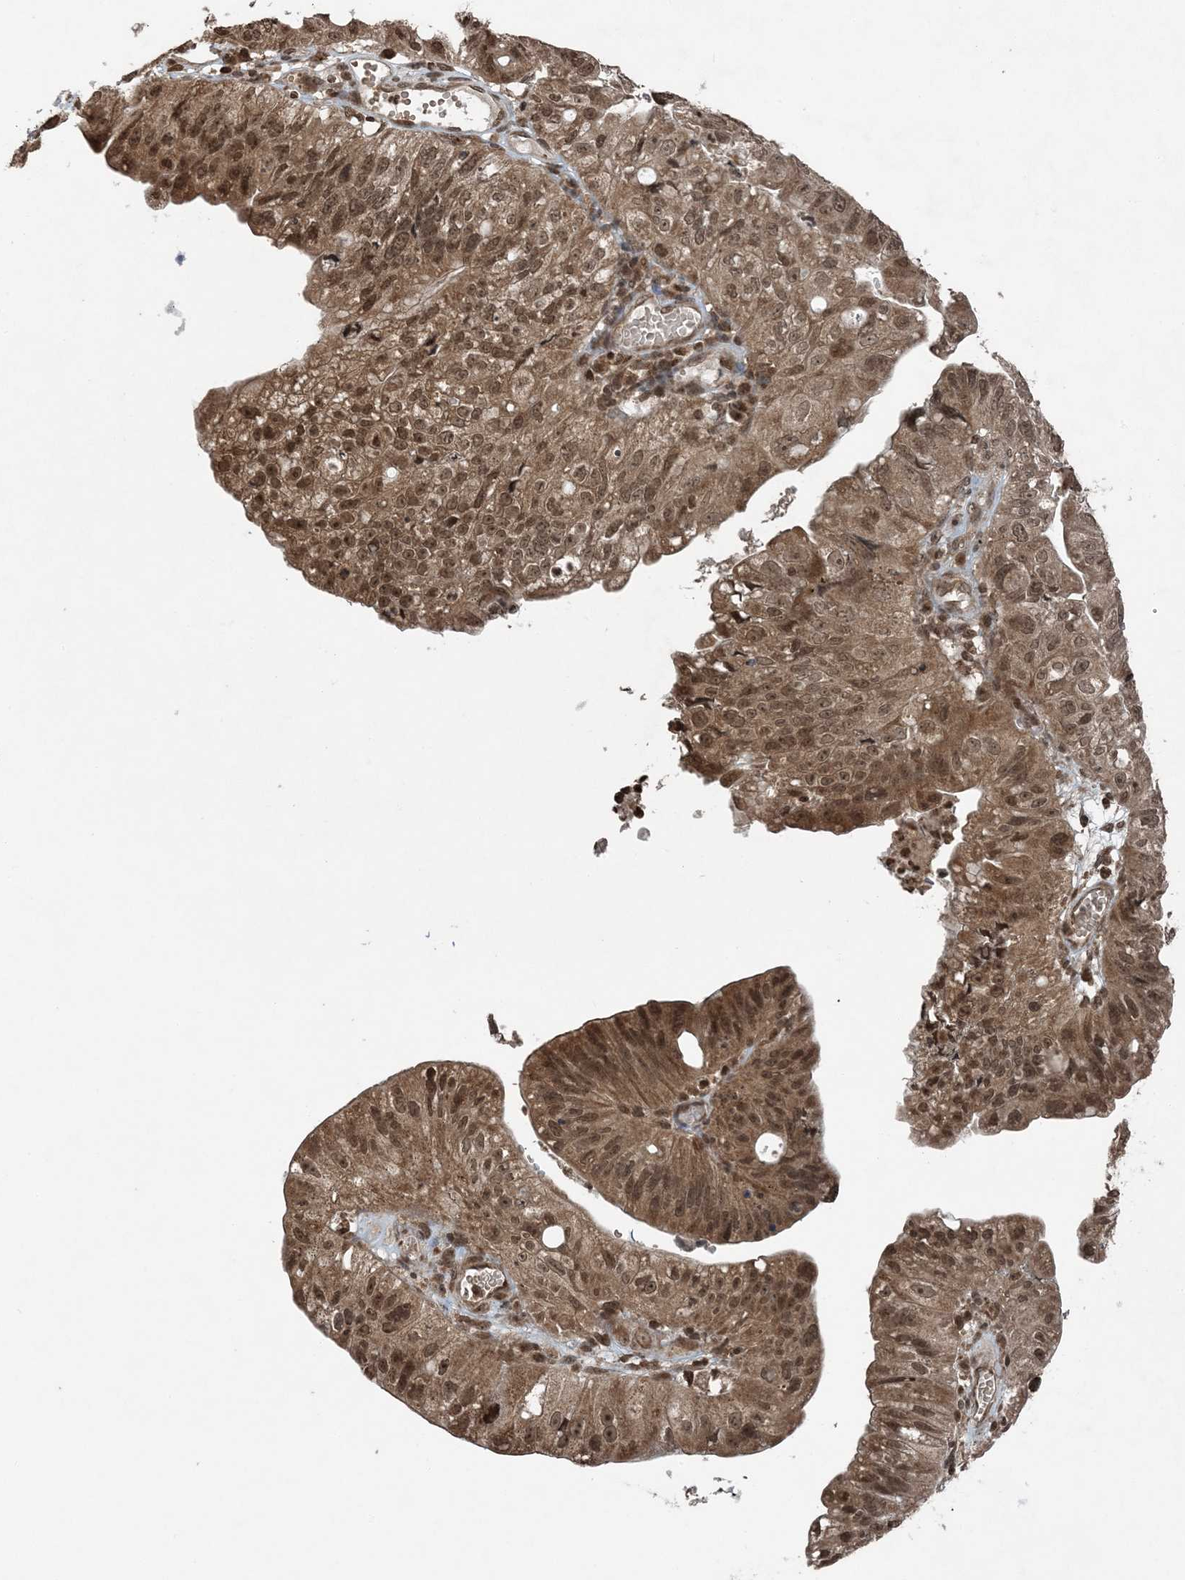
{"staining": {"intensity": "moderate", "quantity": ">75%", "location": "cytoplasmic/membranous,nuclear"}, "tissue": "stomach cancer", "cell_type": "Tumor cells", "image_type": "cancer", "snomed": [{"axis": "morphology", "description": "Adenocarcinoma, NOS"}, {"axis": "topography", "description": "Stomach"}], "caption": "Stomach adenocarcinoma was stained to show a protein in brown. There is medium levels of moderate cytoplasmic/membranous and nuclear positivity in approximately >75% of tumor cells.", "gene": "ZFAND2B", "patient": {"sex": "male", "age": 59}}